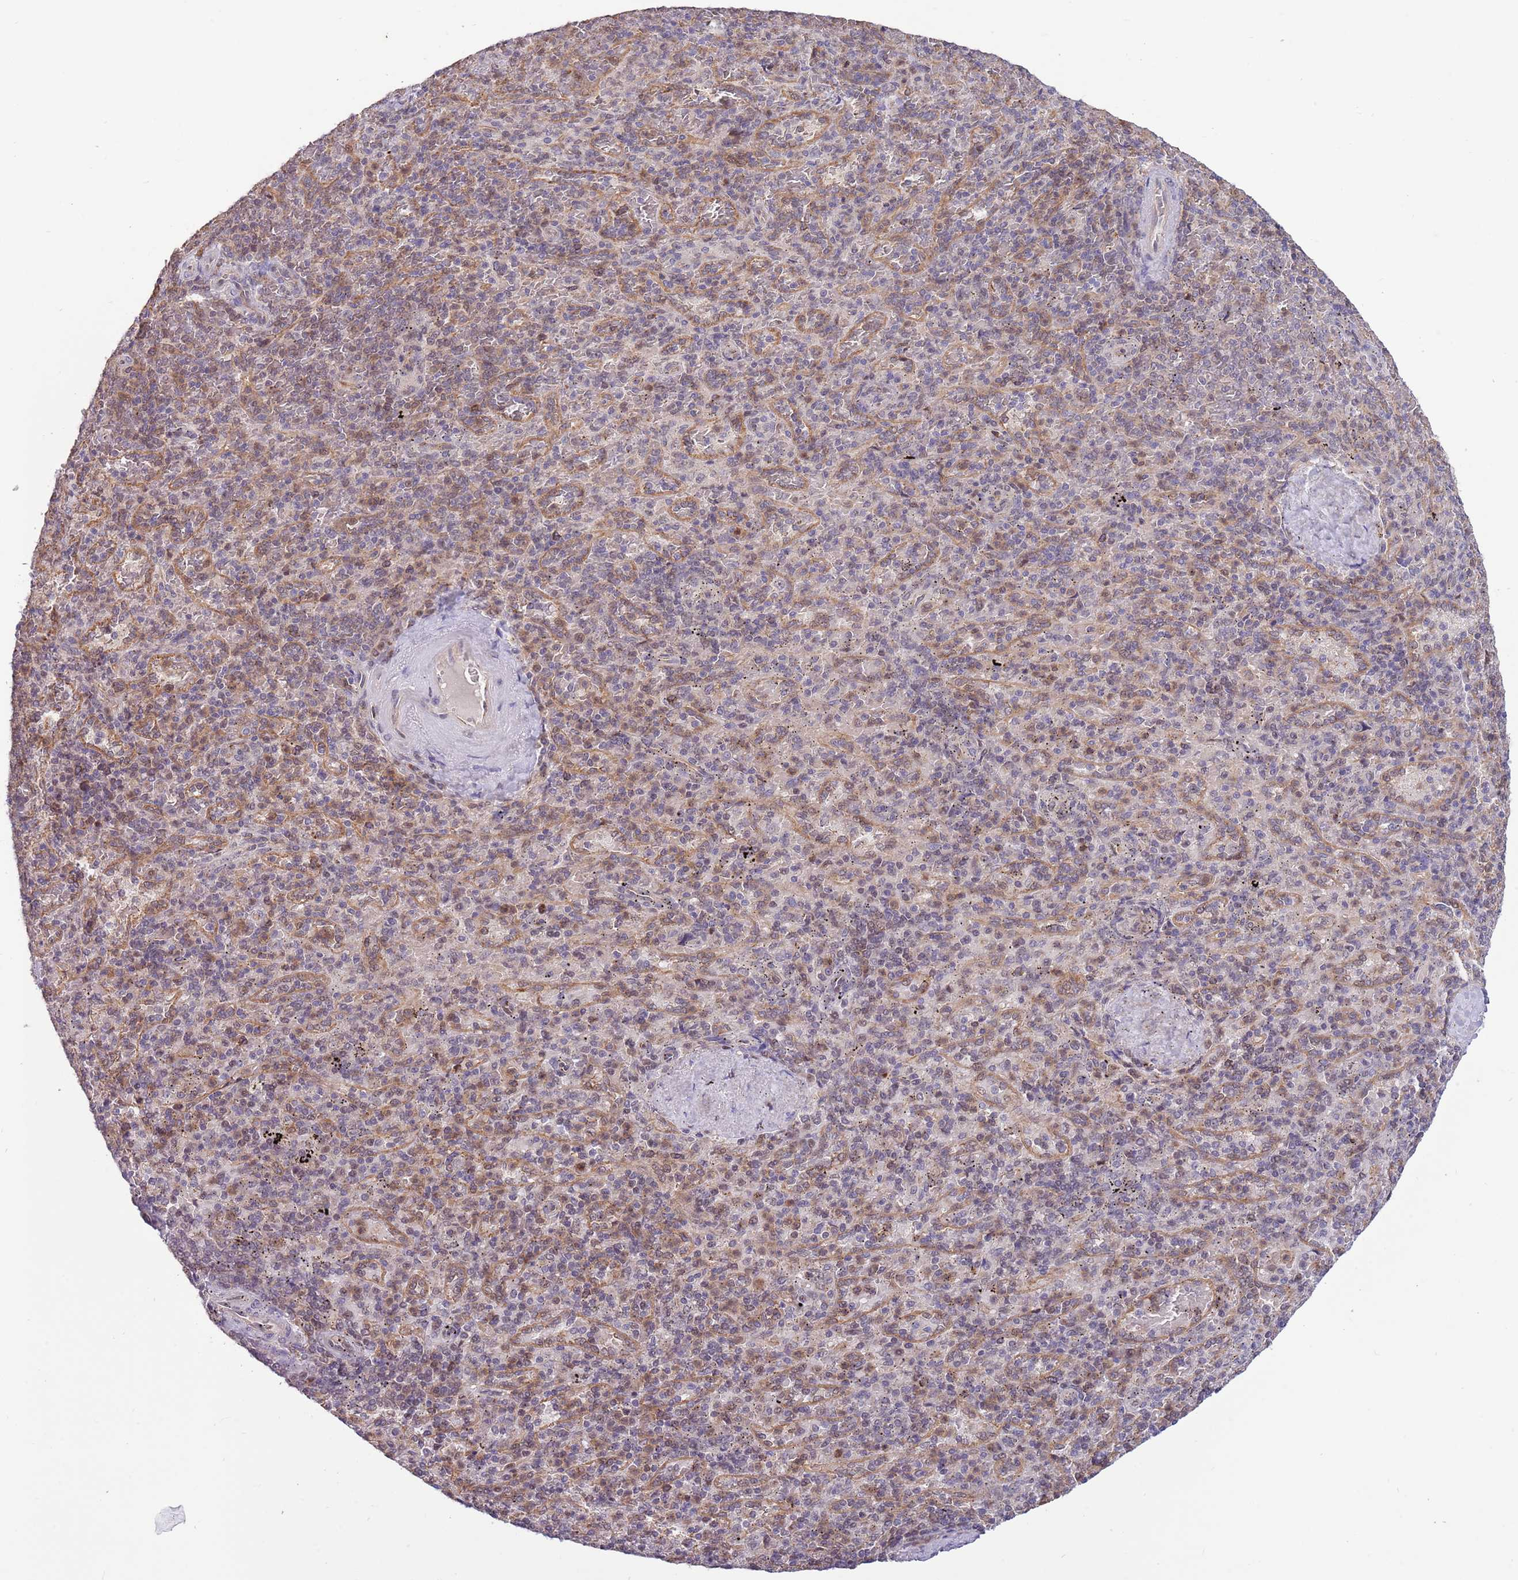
{"staining": {"intensity": "weak", "quantity": "<25%", "location": "nuclear"}, "tissue": "spleen", "cell_type": "Cells in red pulp", "image_type": "normal", "snomed": [{"axis": "morphology", "description": "Normal tissue, NOS"}, {"axis": "topography", "description": "Spleen"}], "caption": "Normal spleen was stained to show a protein in brown. There is no significant positivity in cells in red pulp. (Brightfield microscopy of DAB IHC at high magnification).", "gene": "CCNJL", "patient": {"sex": "male", "age": 82}}